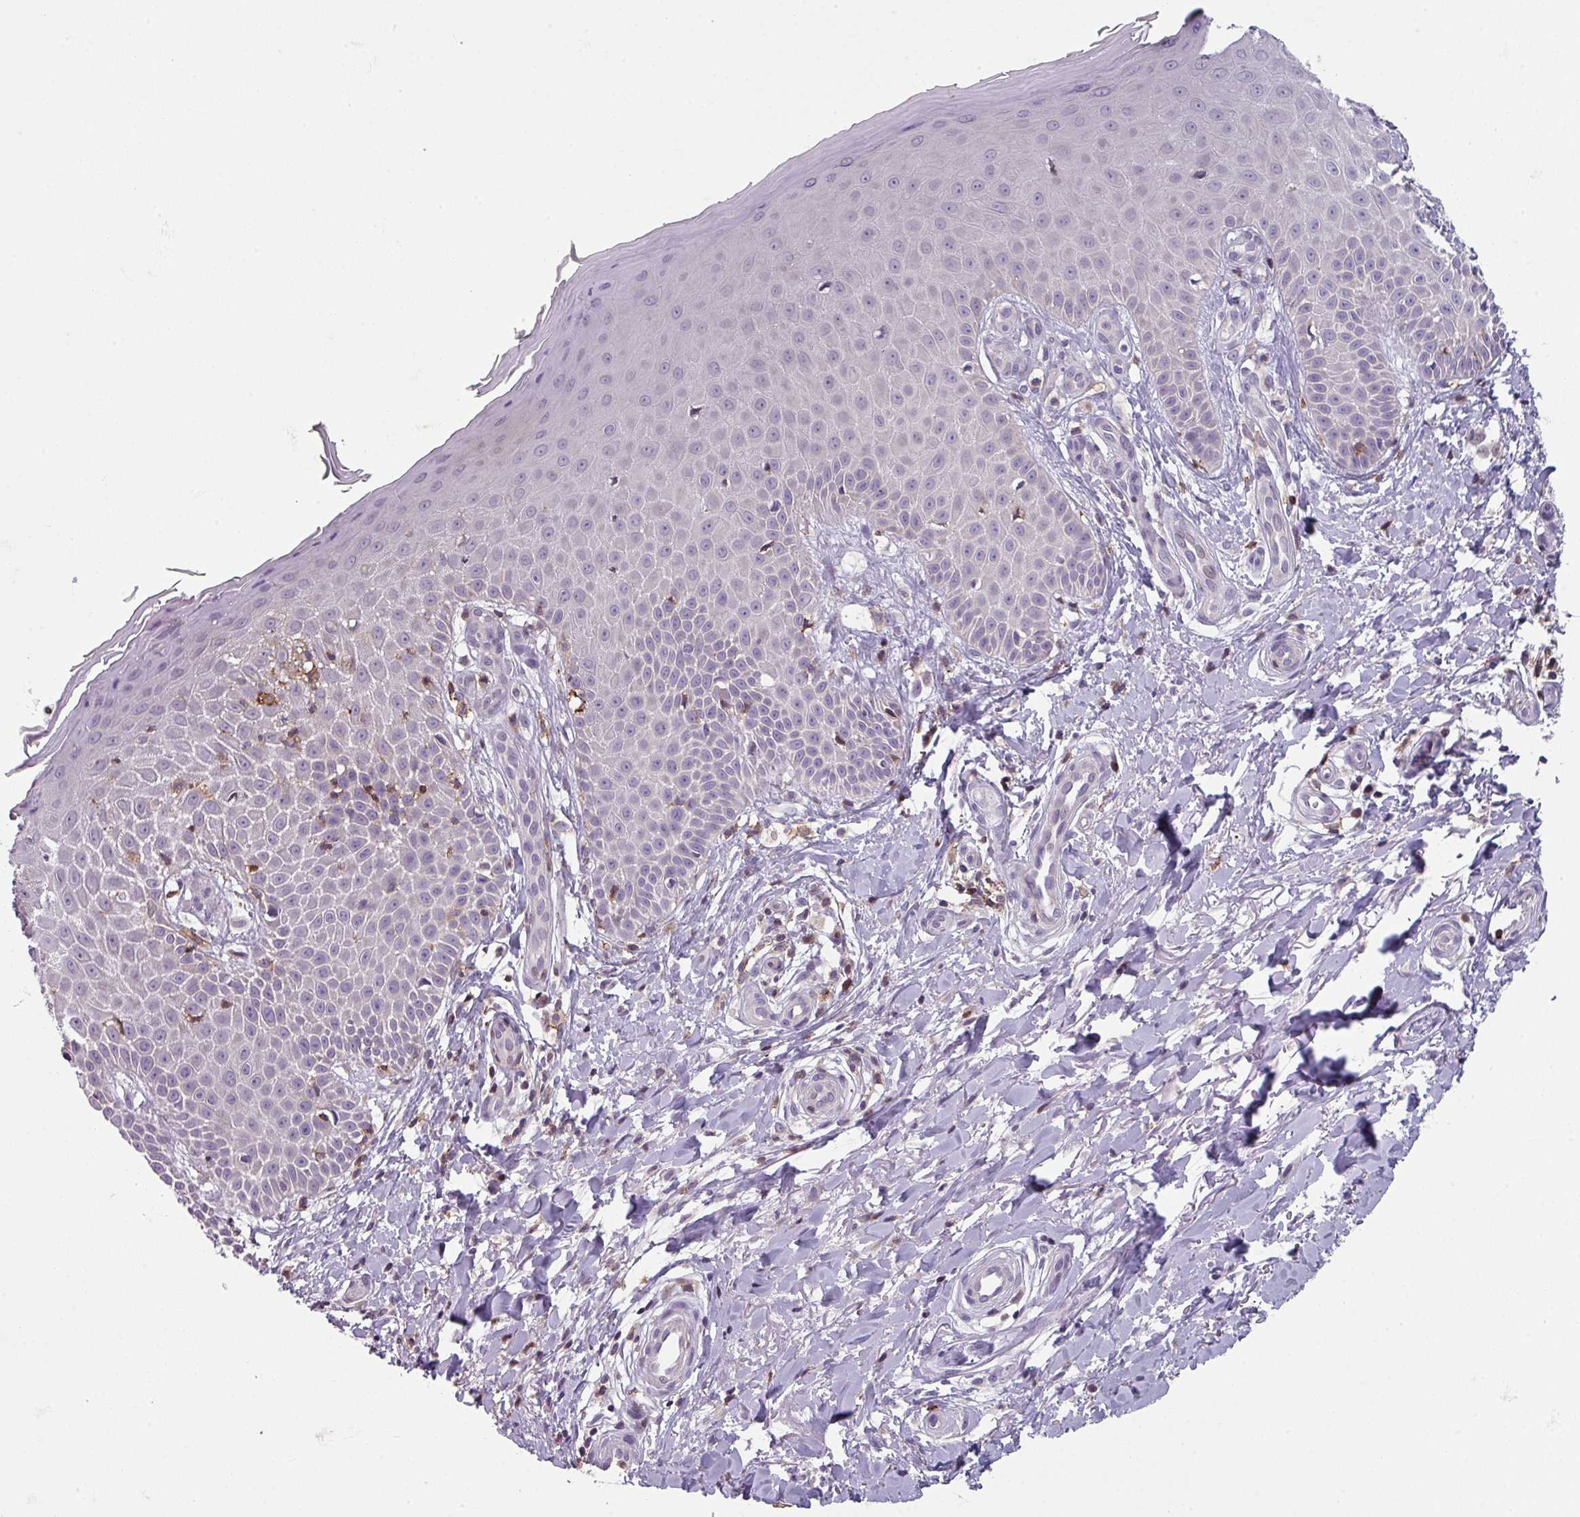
{"staining": {"intensity": "negative", "quantity": "none", "location": "none"}, "tissue": "skin", "cell_type": "Fibroblasts", "image_type": "normal", "snomed": [{"axis": "morphology", "description": "Normal tissue, NOS"}, {"axis": "topography", "description": "Skin"}], "caption": "IHC photomicrograph of benign skin: human skin stained with DAB shows no significant protein expression in fibroblasts. (Brightfield microscopy of DAB IHC at high magnification).", "gene": "NEDD9", "patient": {"sex": "male", "age": 81}}